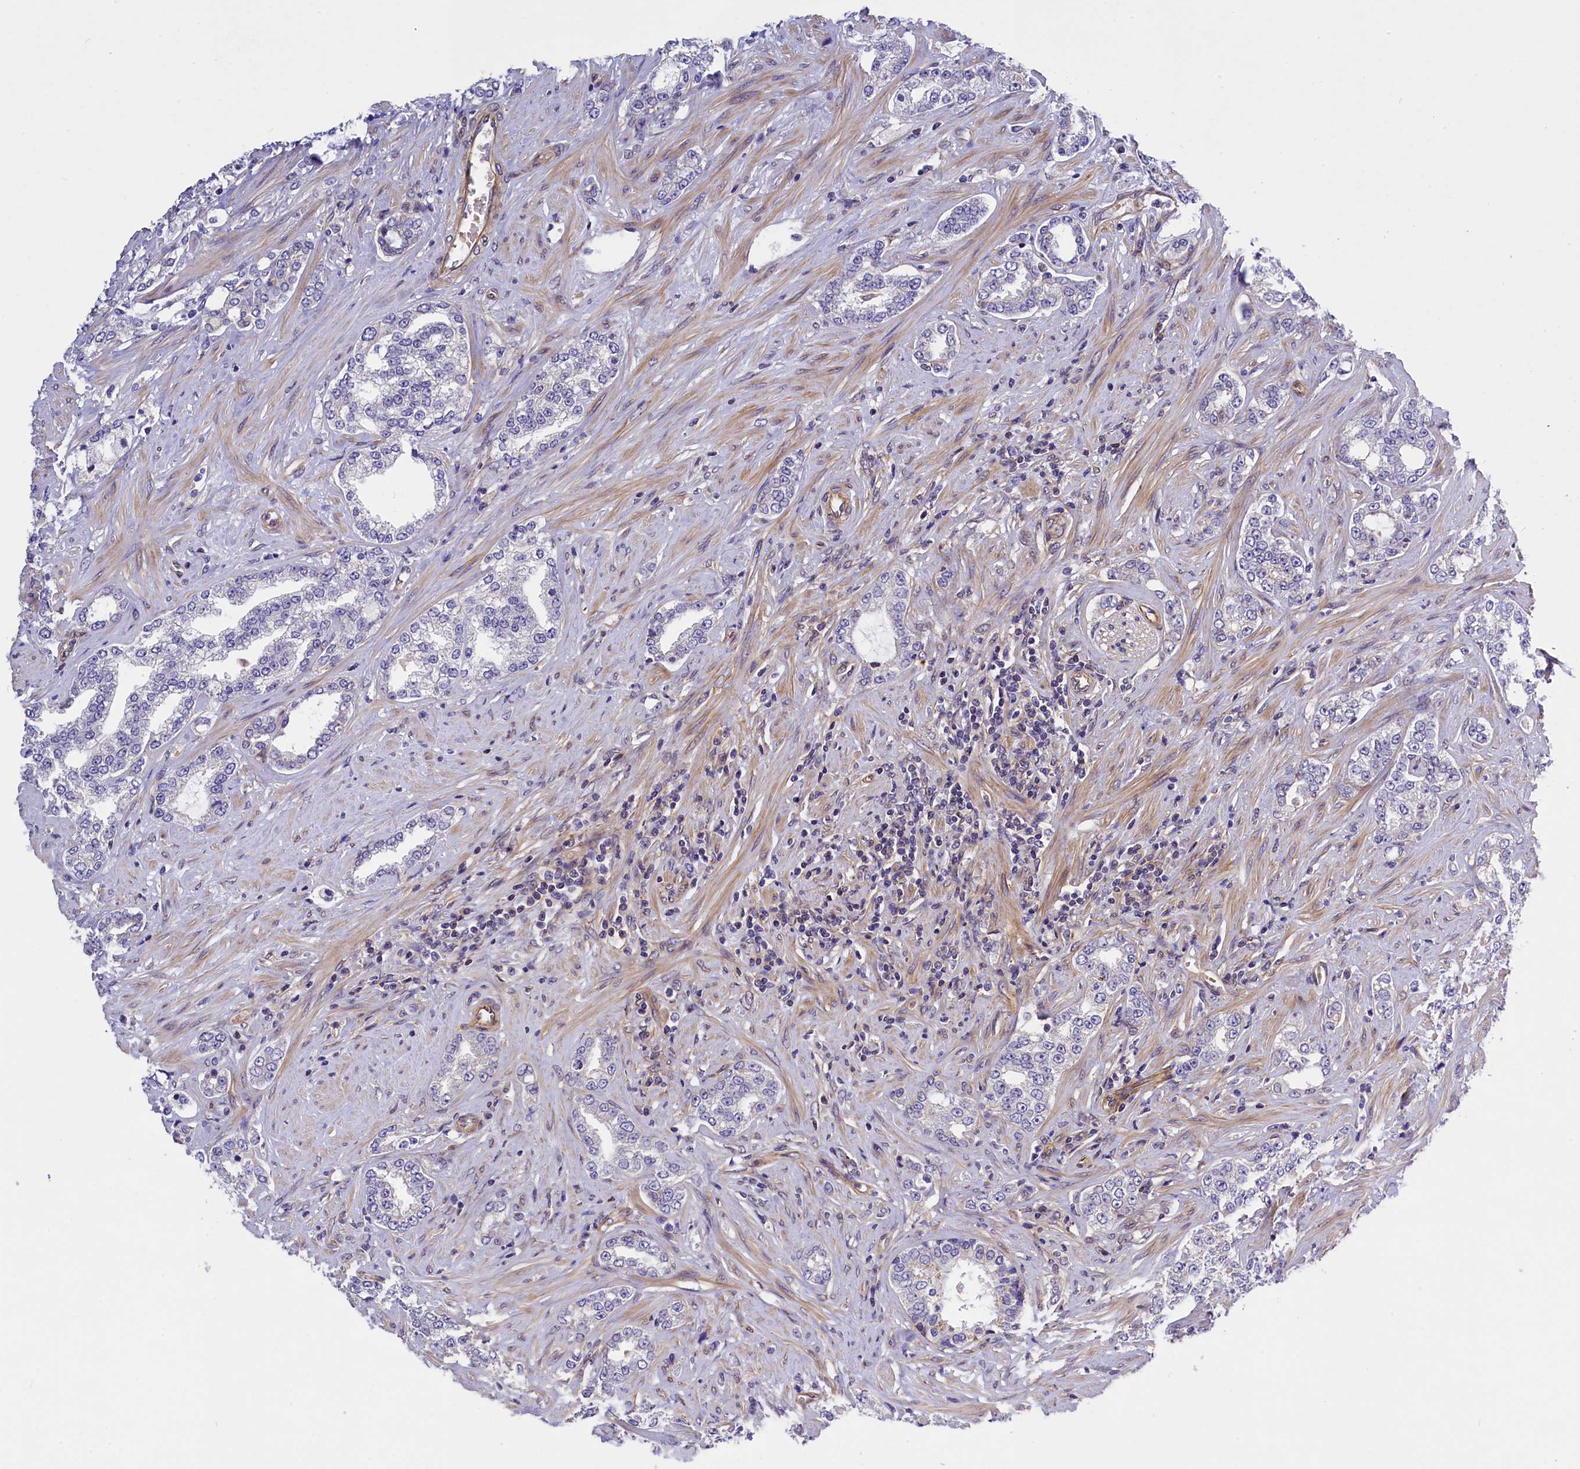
{"staining": {"intensity": "negative", "quantity": "none", "location": "none"}, "tissue": "prostate cancer", "cell_type": "Tumor cells", "image_type": "cancer", "snomed": [{"axis": "morphology", "description": "Adenocarcinoma, High grade"}, {"axis": "topography", "description": "Prostate"}], "caption": "The histopathology image reveals no staining of tumor cells in prostate adenocarcinoma (high-grade). (DAB immunohistochemistry, high magnification).", "gene": "MED20", "patient": {"sex": "male", "age": 64}}